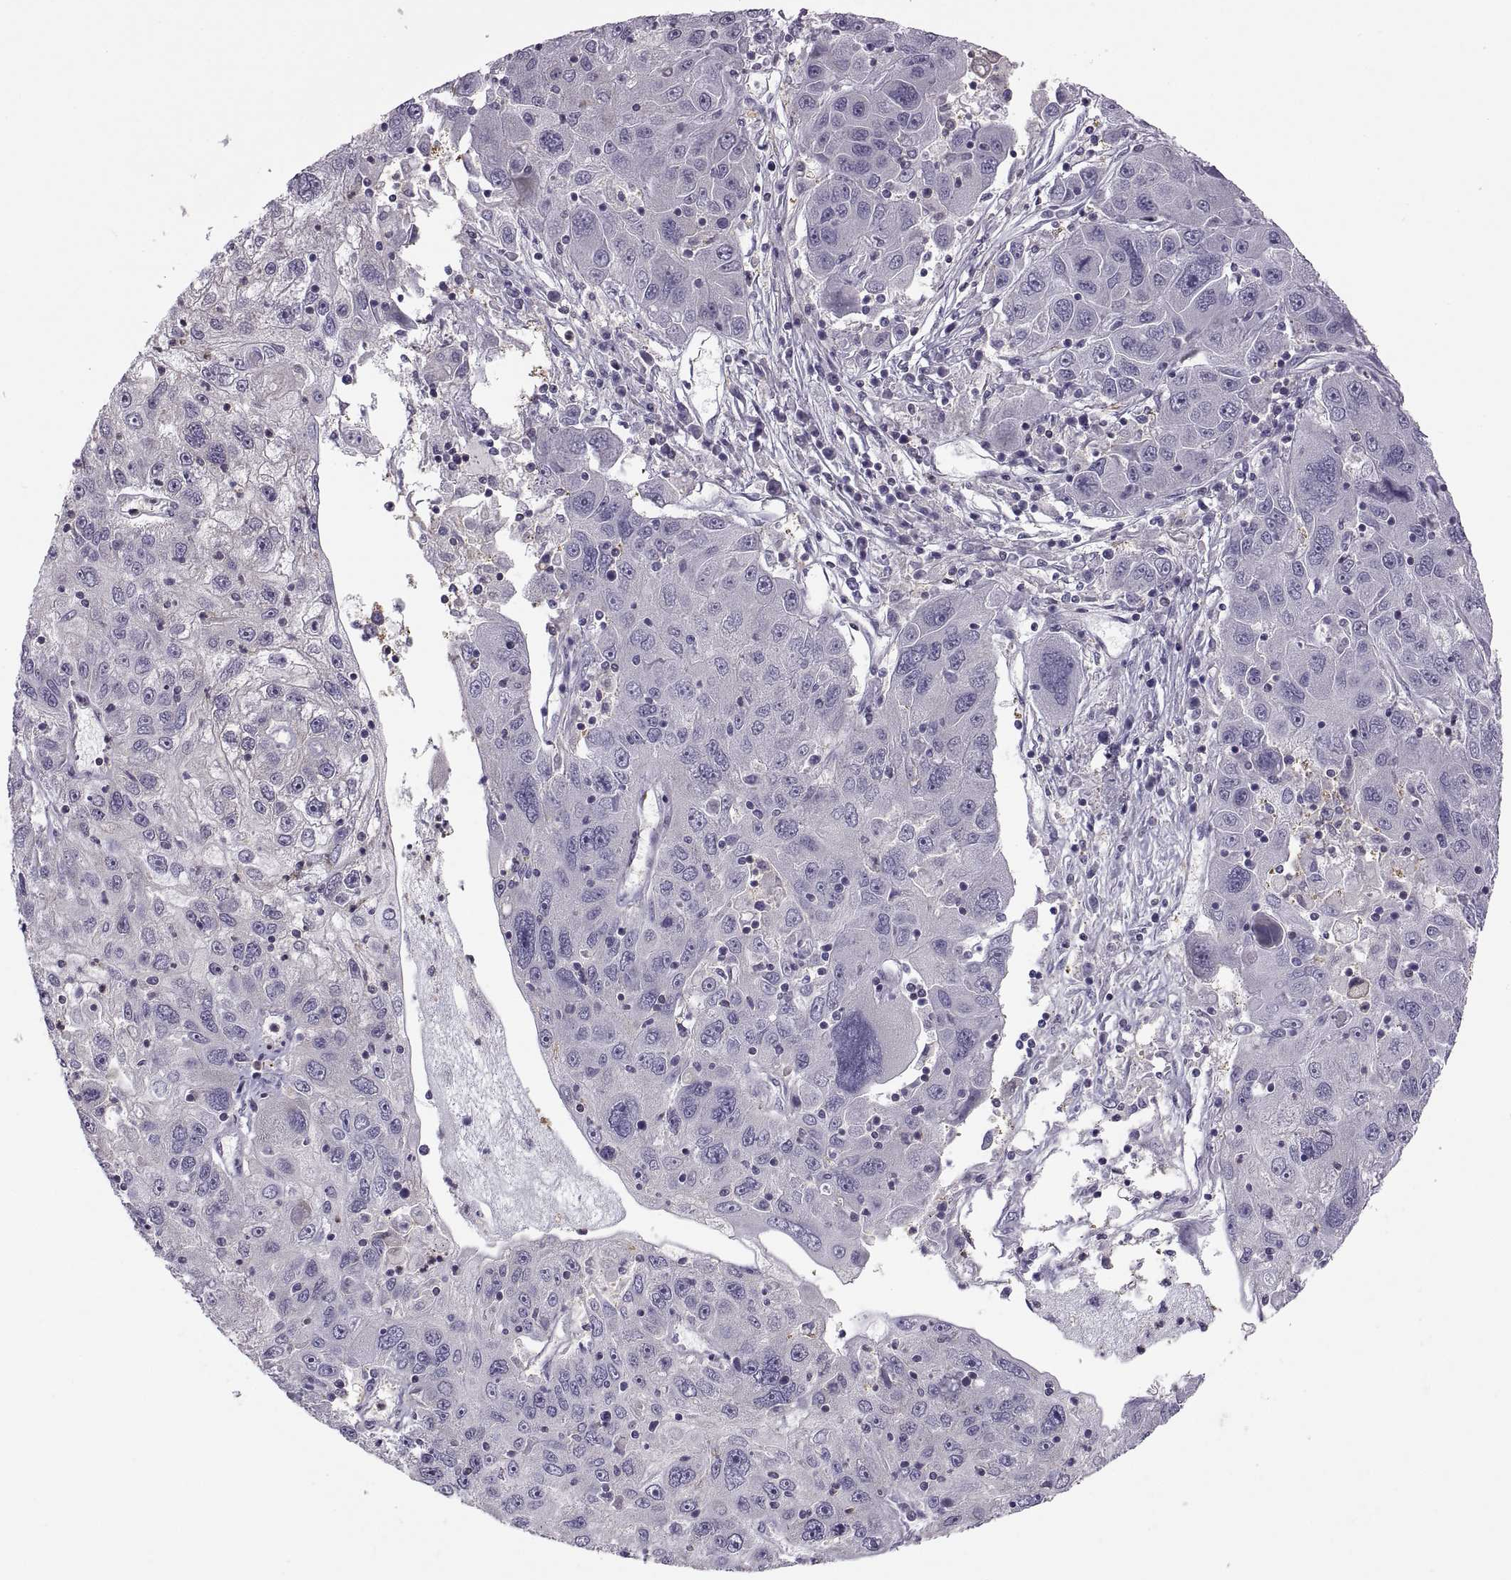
{"staining": {"intensity": "negative", "quantity": "none", "location": "none"}, "tissue": "stomach cancer", "cell_type": "Tumor cells", "image_type": "cancer", "snomed": [{"axis": "morphology", "description": "Adenocarcinoma, NOS"}, {"axis": "topography", "description": "Stomach"}], "caption": "The image reveals no significant positivity in tumor cells of stomach adenocarcinoma. Nuclei are stained in blue.", "gene": "SPATA32", "patient": {"sex": "male", "age": 56}}